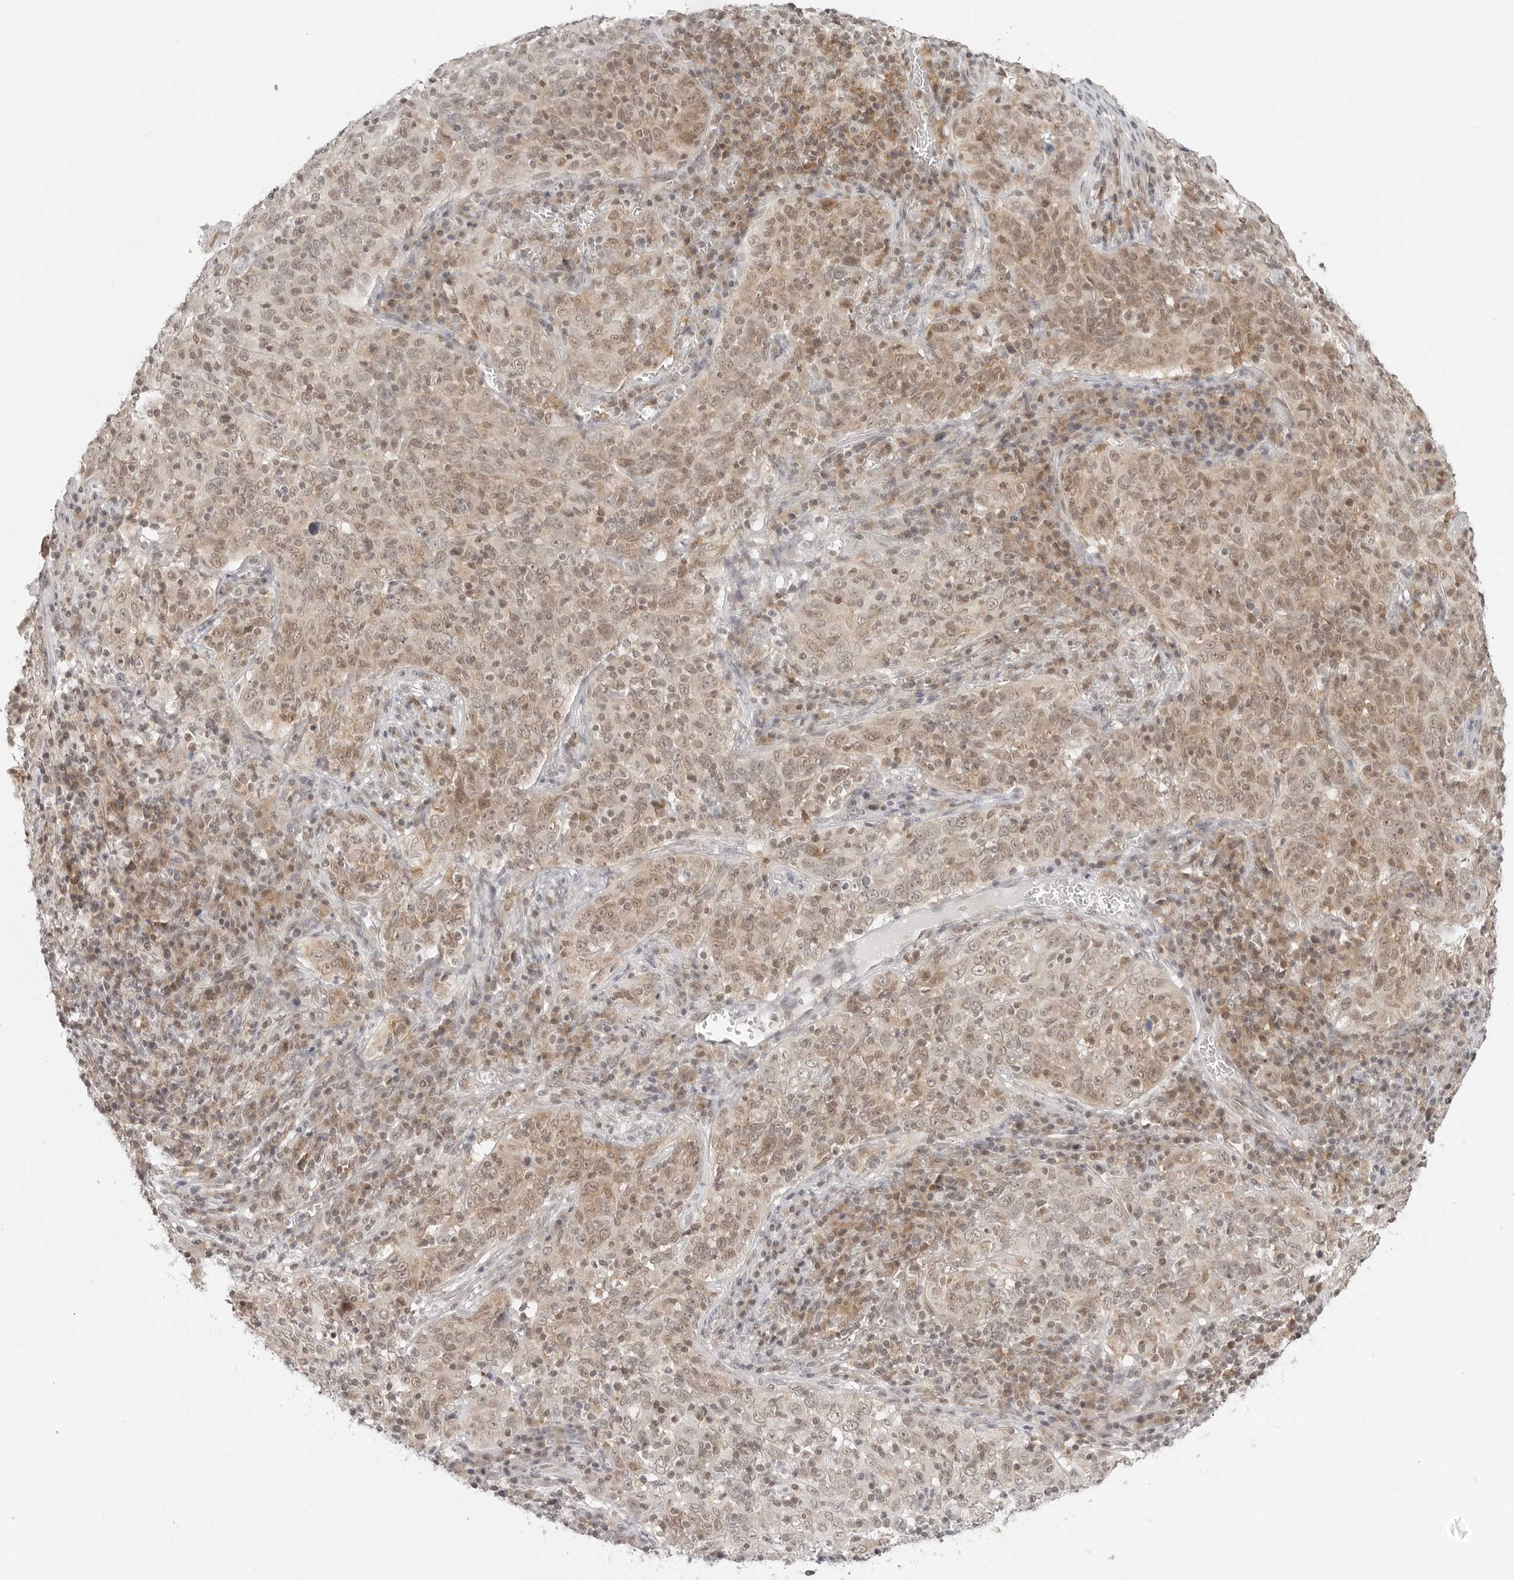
{"staining": {"intensity": "weak", "quantity": ">75%", "location": "cytoplasmic/membranous,nuclear"}, "tissue": "cervical cancer", "cell_type": "Tumor cells", "image_type": "cancer", "snomed": [{"axis": "morphology", "description": "Squamous cell carcinoma, NOS"}, {"axis": "topography", "description": "Cervix"}], "caption": "Immunohistochemical staining of cervical cancer demonstrates weak cytoplasmic/membranous and nuclear protein expression in about >75% of tumor cells.", "gene": "METAP1", "patient": {"sex": "female", "age": 46}}